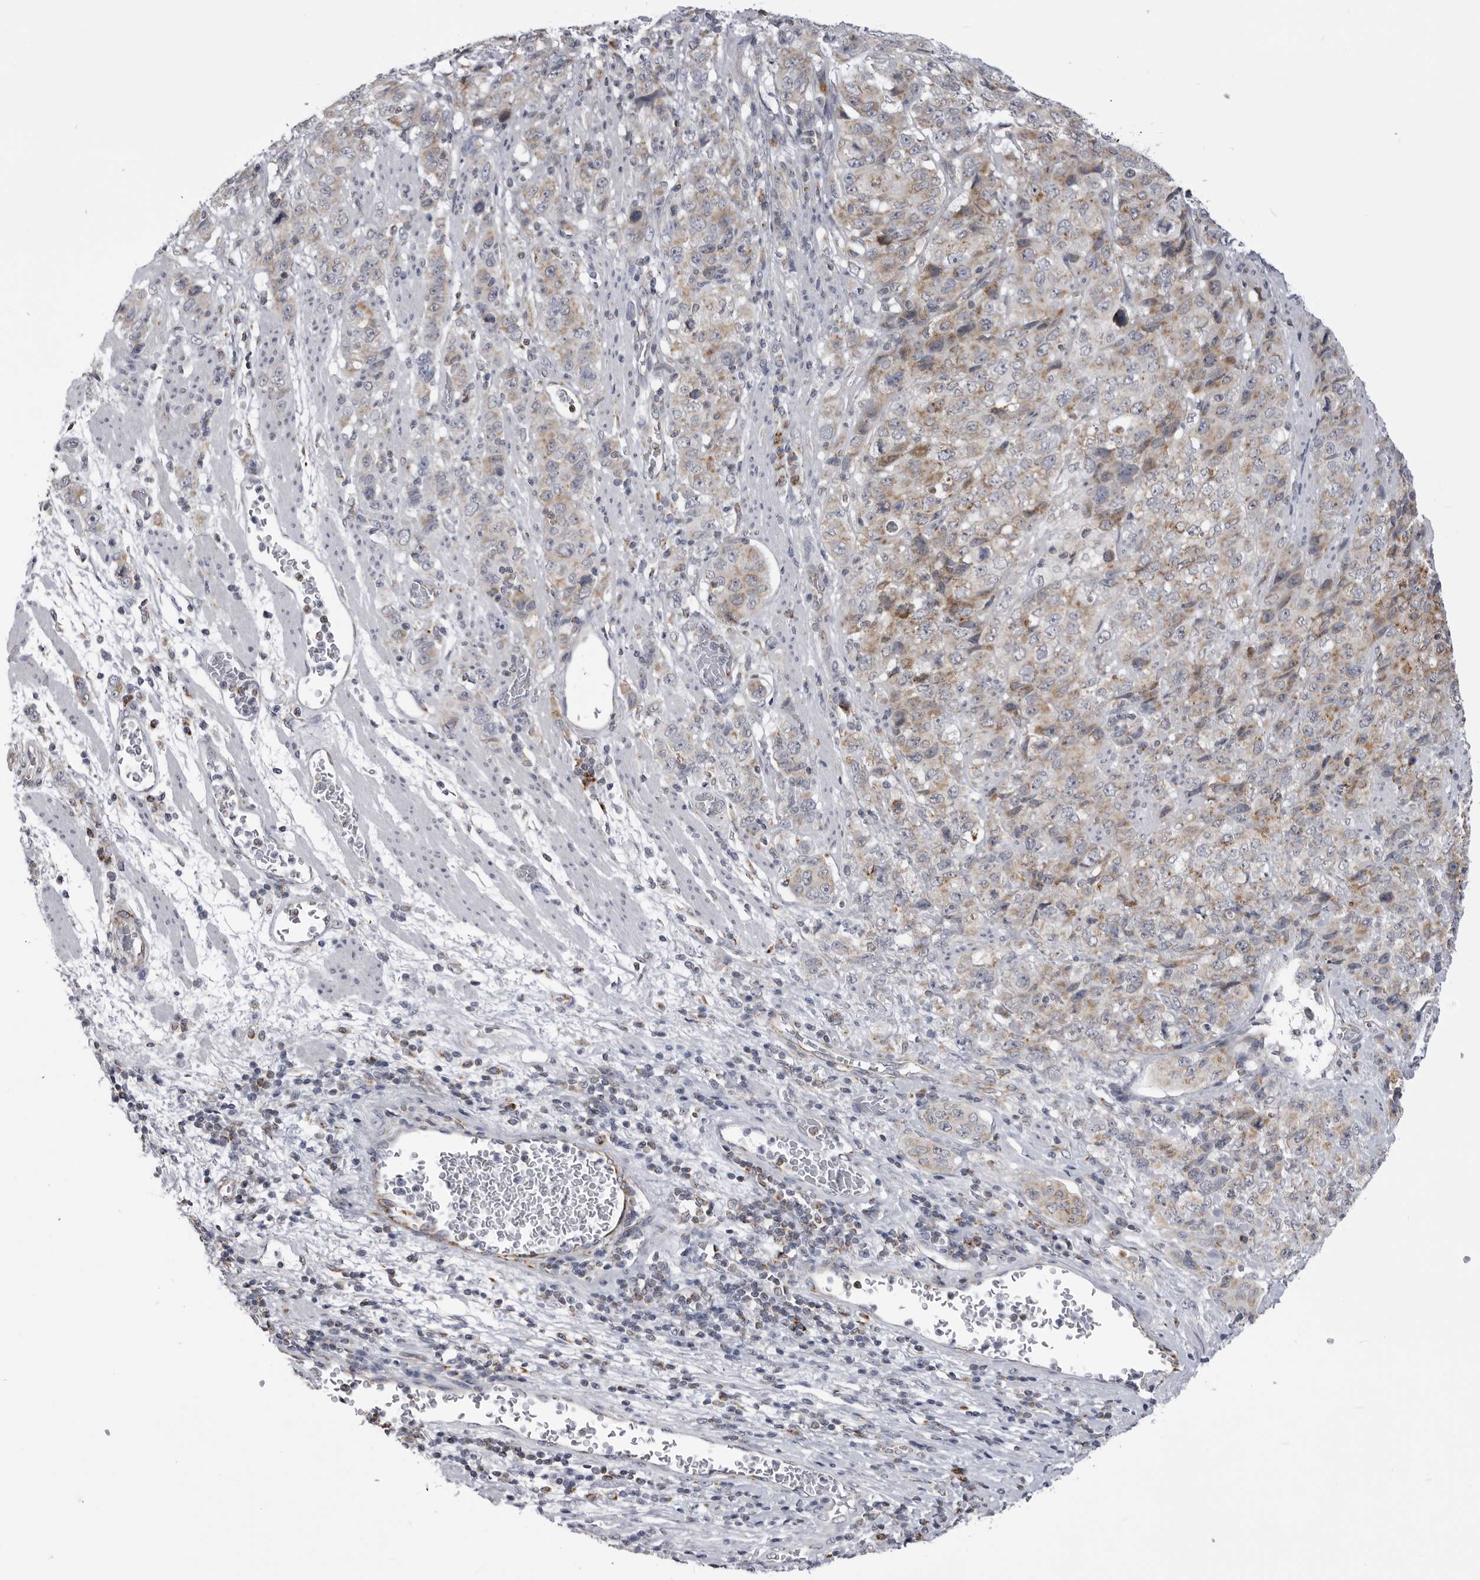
{"staining": {"intensity": "weak", "quantity": ">75%", "location": "cytoplasmic/membranous"}, "tissue": "stomach cancer", "cell_type": "Tumor cells", "image_type": "cancer", "snomed": [{"axis": "morphology", "description": "Adenocarcinoma, NOS"}, {"axis": "topography", "description": "Stomach"}], "caption": "This histopathology image displays stomach cancer stained with immunohistochemistry to label a protein in brown. The cytoplasmic/membranous of tumor cells show weak positivity for the protein. Nuclei are counter-stained blue.", "gene": "FH", "patient": {"sex": "male", "age": 48}}